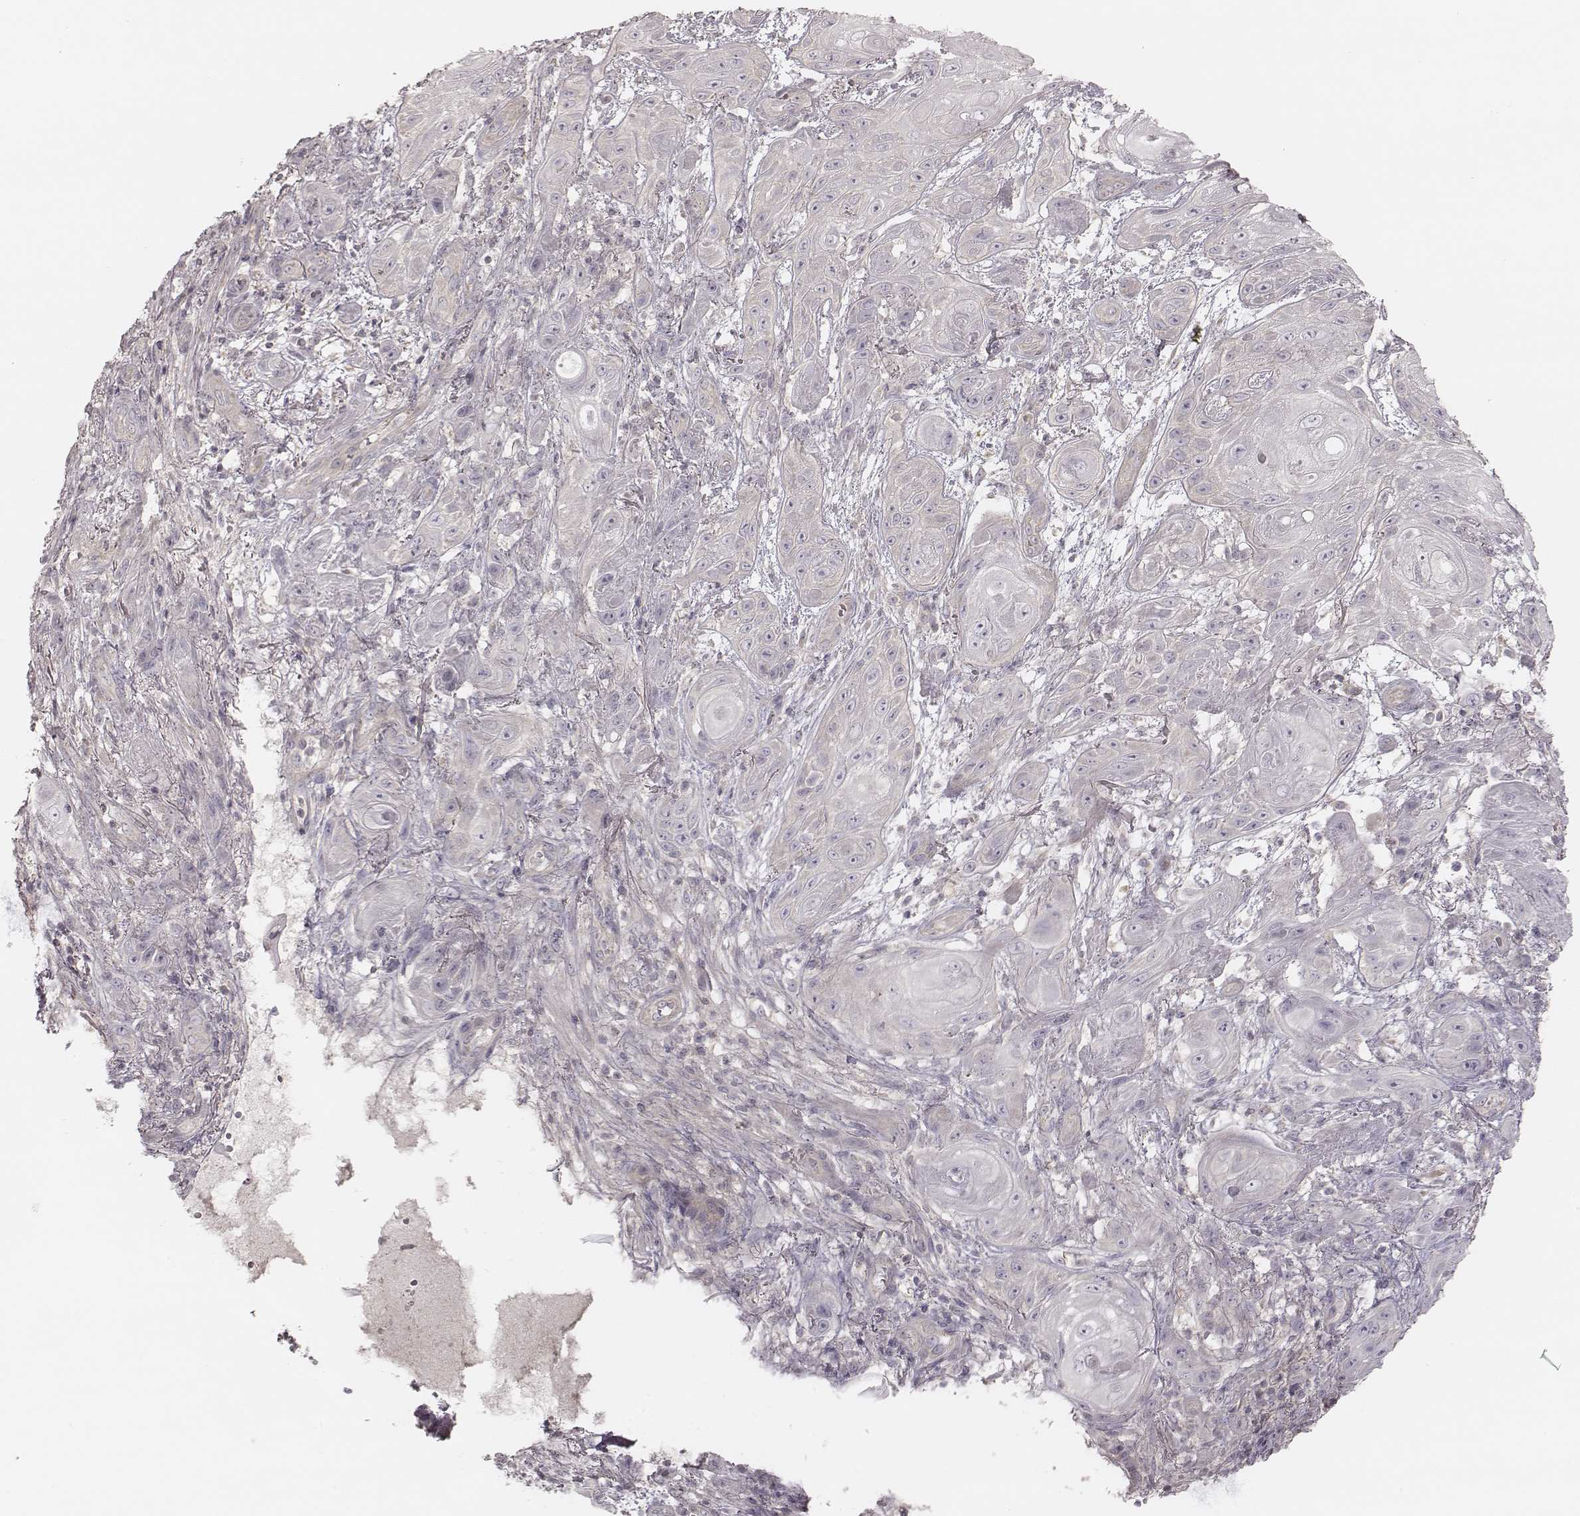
{"staining": {"intensity": "negative", "quantity": "none", "location": "none"}, "tissue": "skin cancer", "cell_type": "Tumor cells", "image_type": "cancer", "snomed": [{"axis": "morphology", "description": "Squamous cell carcinoma, NOS"}, {"axis": "topography", "description": "Skin"}], "caption": "Skin cancer (squamous cell carcinoma) was stained to show a protein in brown. There is no significant expression in tumor cells. (Immunohistochemistry (ihc), brightfield microscopy, high magnification).", "gene": "TDRD5", "patient": {"sex": "male", "age": 62}}